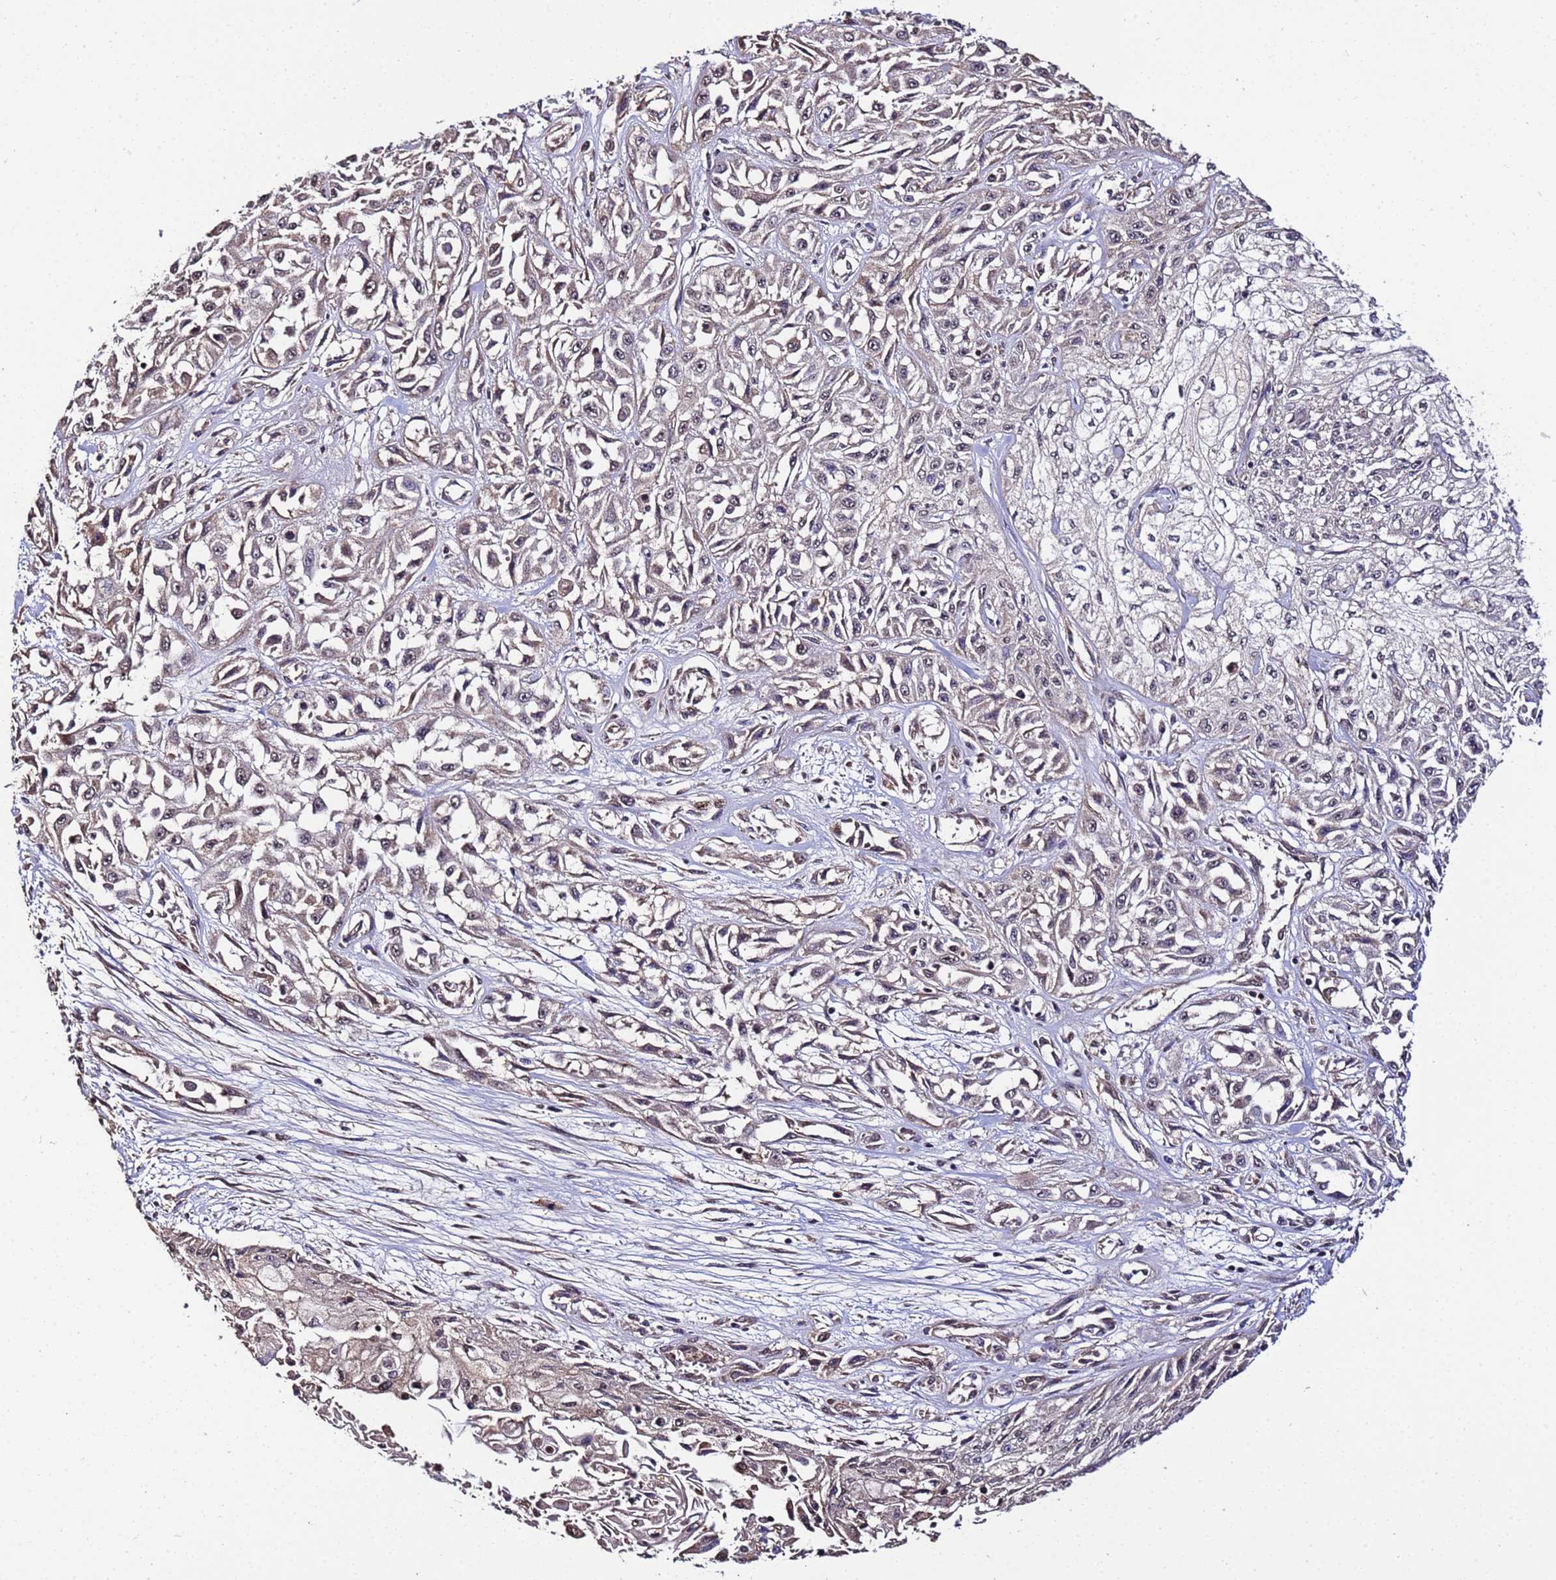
{"staining": {"intensity": "moderate", "quantity": "<25%", "location": "nuclear"}, "tissue": "skin cancer", "cell_type": "Tumor cells", "image_type": "cancer", "snomed": [{"axis": "morphology", "description": "Squamous cell carcinoma, NOS"}, {"axis": "morphology", "description": "Squamous cell carcinoma, metastatic, NOS"}, {"axis": "topography", "description": "Skin"}, {"axis": "topography", "description": "Lymph node"}], "caption": "Brown immunohistochemical staining in skin cancer exhibits moderate nuclear staining in about <25% of tumor cells.", "gene": "WNK4", "patient": {"sex": "male", "age": 75}}